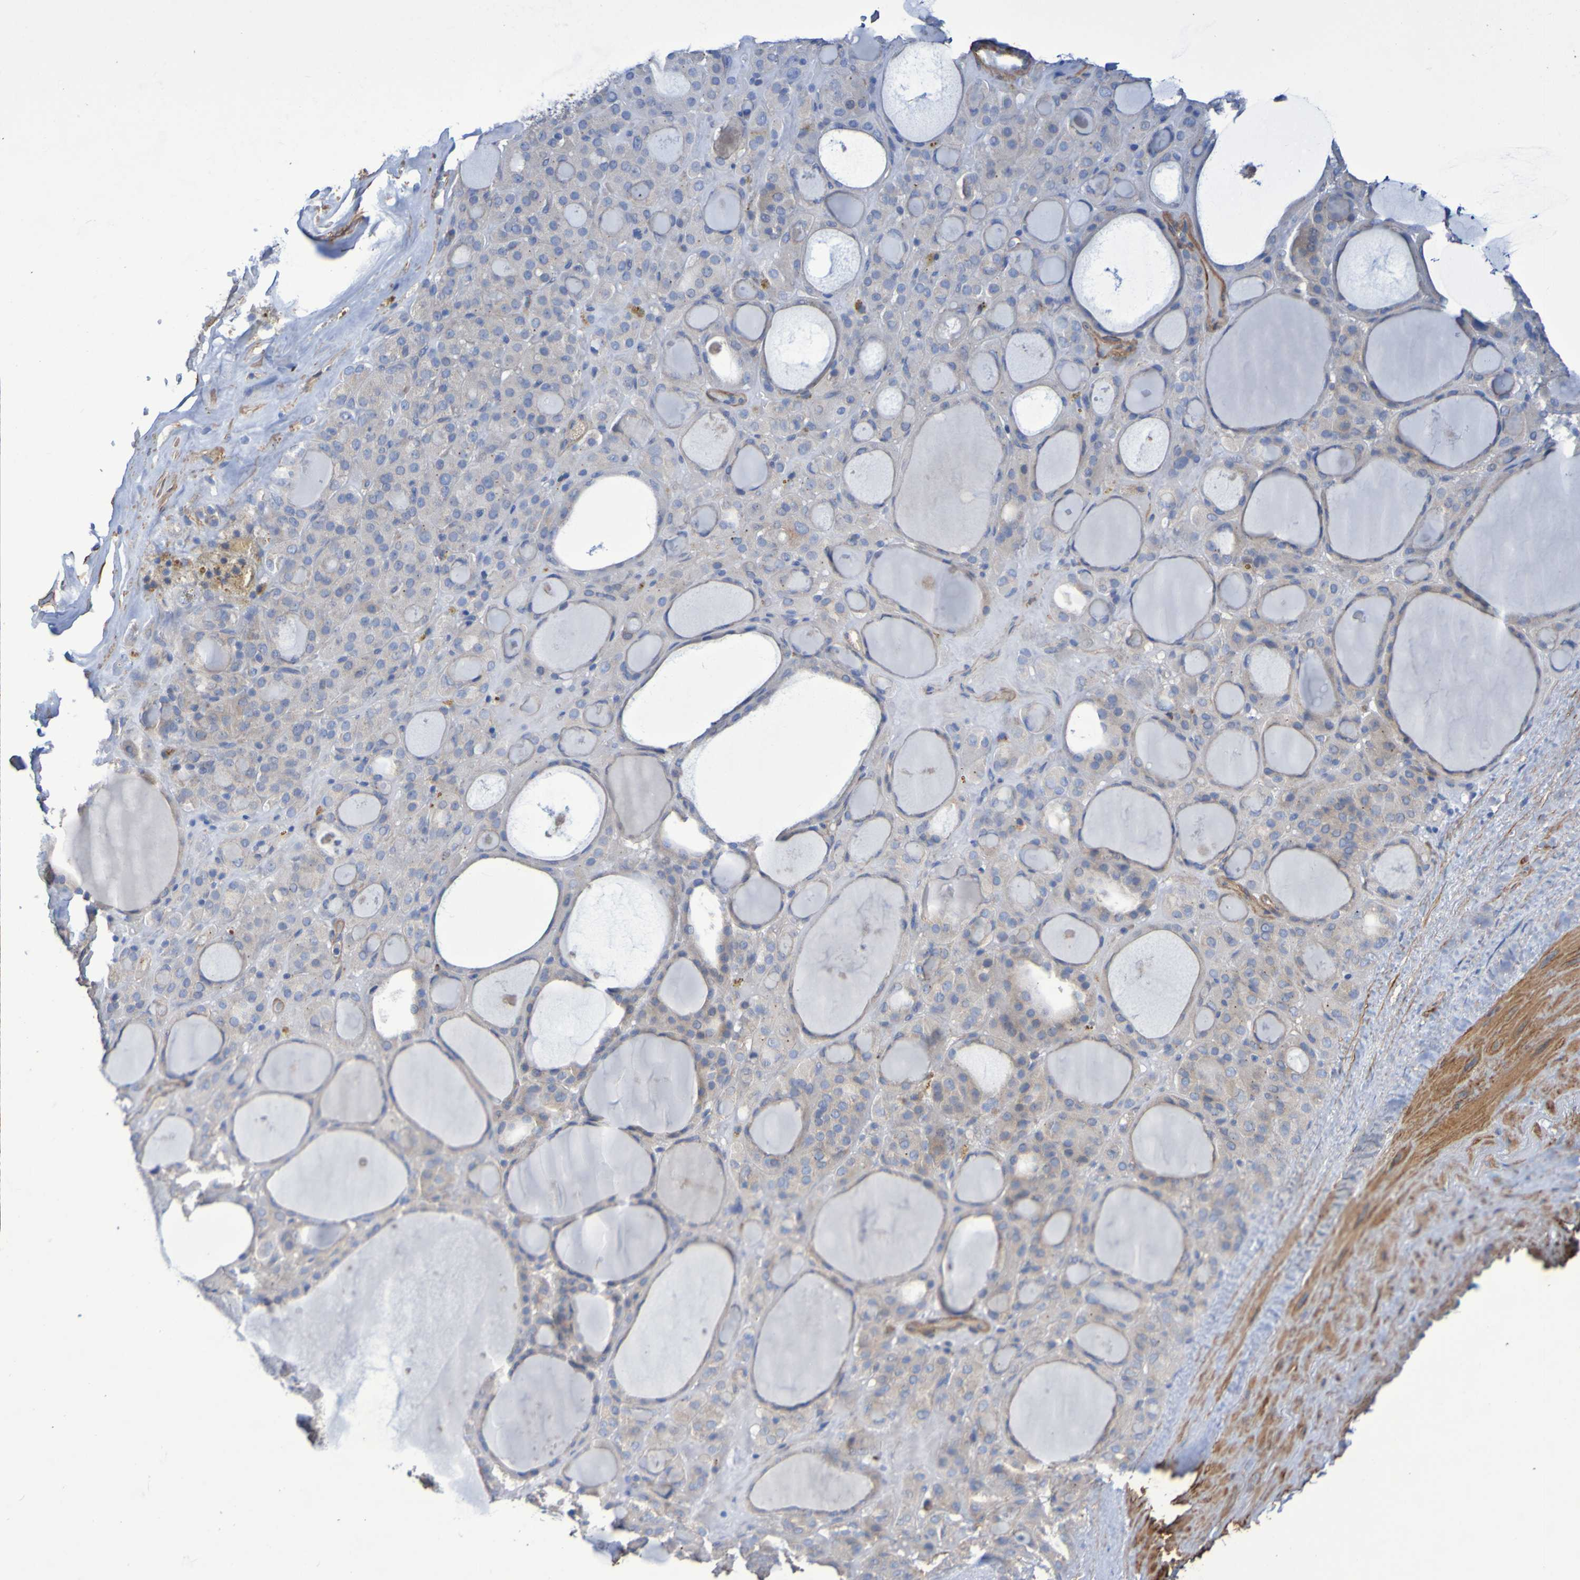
{"staining": {"intensity": "weak", "quantity": ">75%", "location": "cytoplasmic/membranous"}, "tissue": "thyroid gland", "cell_type": "Glandular cells", "image_type": "normal", "snomed": [{"axis": "morphology", "description": "Normal tissue, NOS"}, {"axis": "morphology", "description": "Carcinoma, NOS"}, {"axis": "topography", "description": "Thyroid gland"}], "caption": "Immunohistochemical staining of unremarkable thyroid gland shows weak cytoplasmic/membranous protein expression in about >75% of glandular cells.", "gene": "SRPRB", "patient": {"sex": "female", "age": 86}}